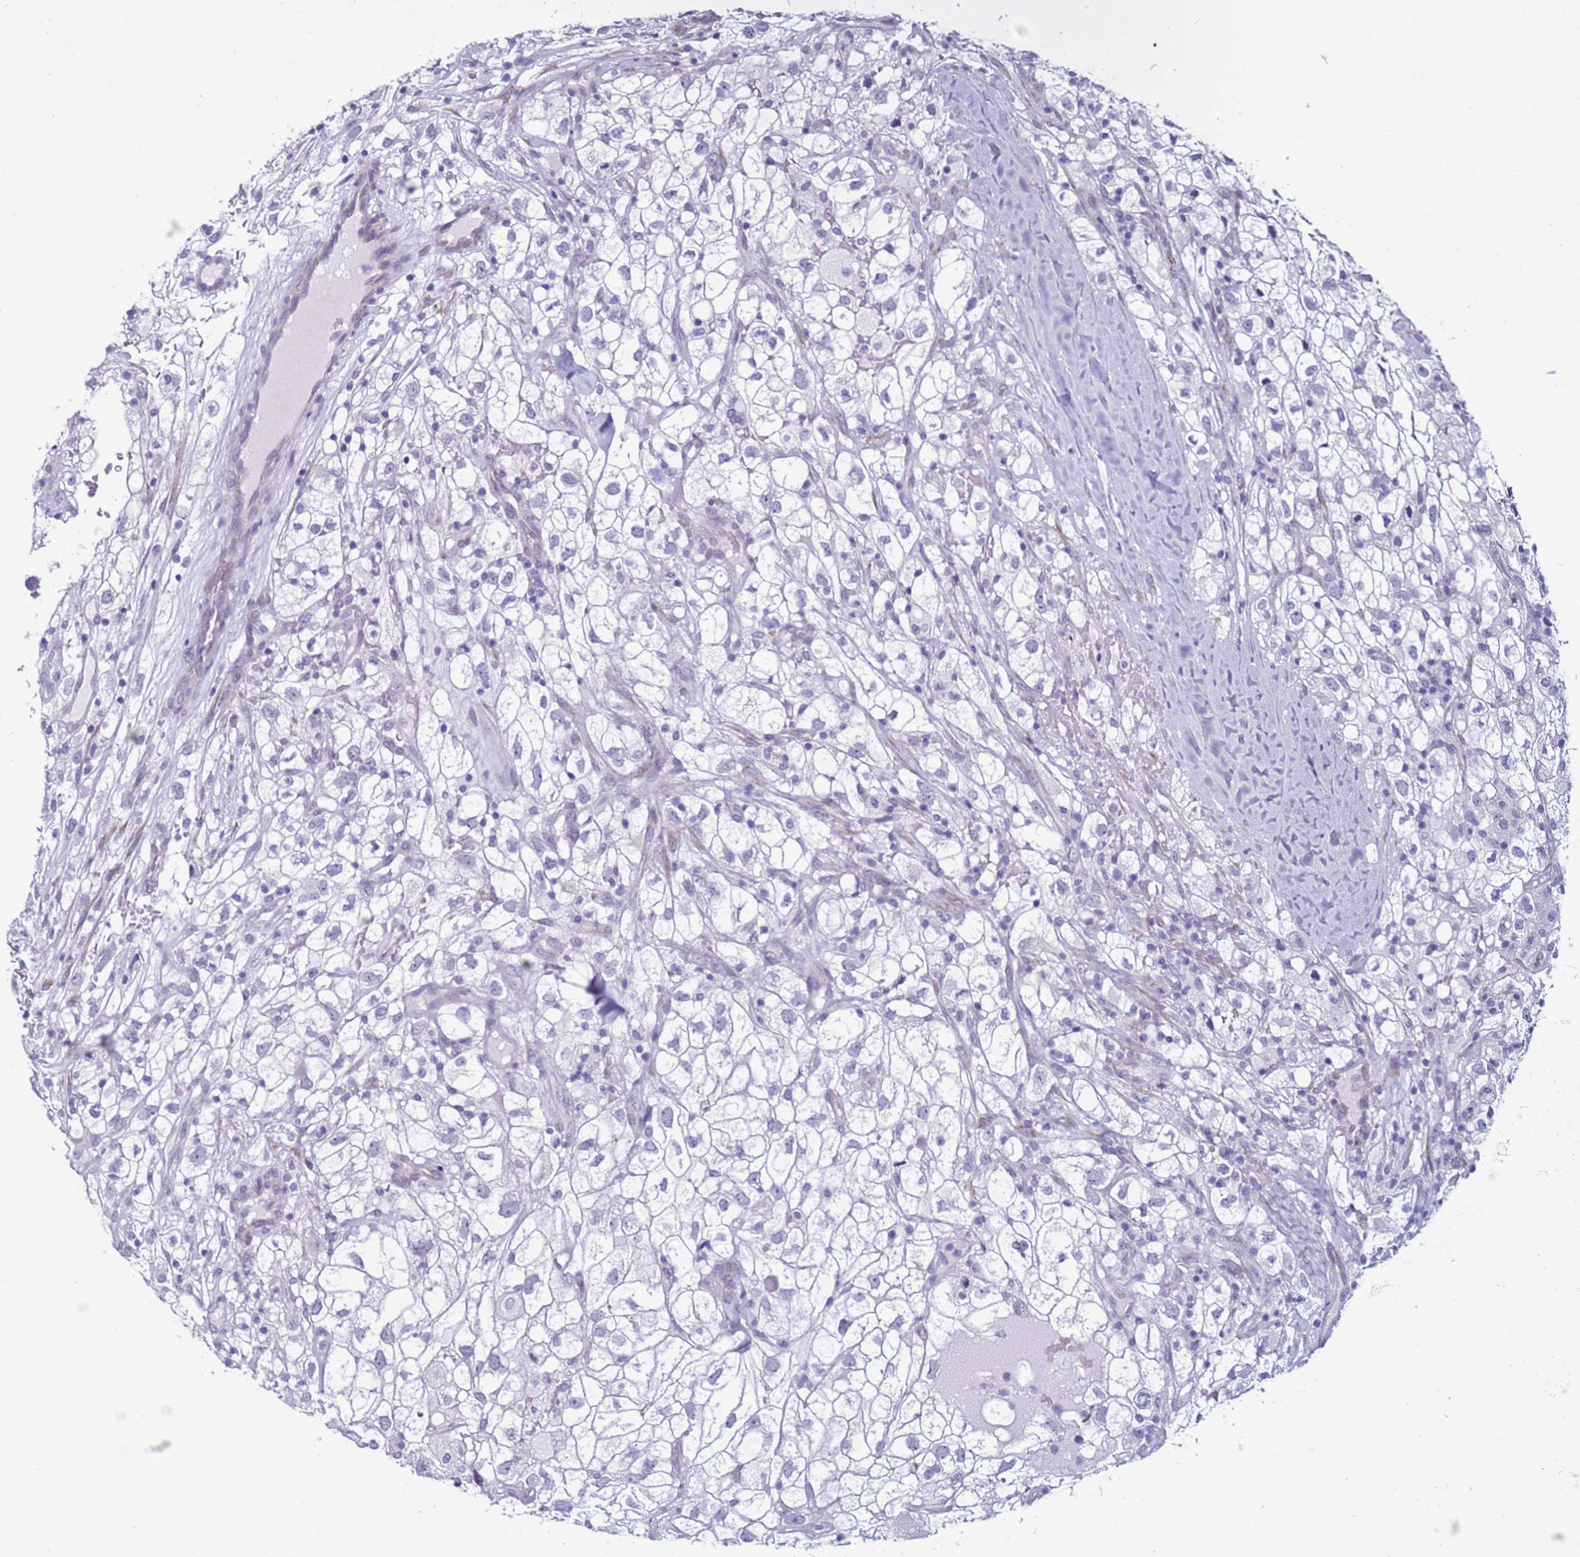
{"staining": {"intensity": "negative", "quantity": "none", "location": "none"}, "tissue": "renal cancer", "cell_type": "Tumor cells", "image_type": "cancer", "snomed": [{"axis": "morphology", "description": "Adenocarcinoma, NOS"}, {"axis": "topography", "description": "Kidney"}], "caption": "This is an immunohistochemistry micrograph of human renal cancer. There is no positivity in tumor cells.", "gene": "LRRC10B", "patient": {"sex": "male", "age": 59}}